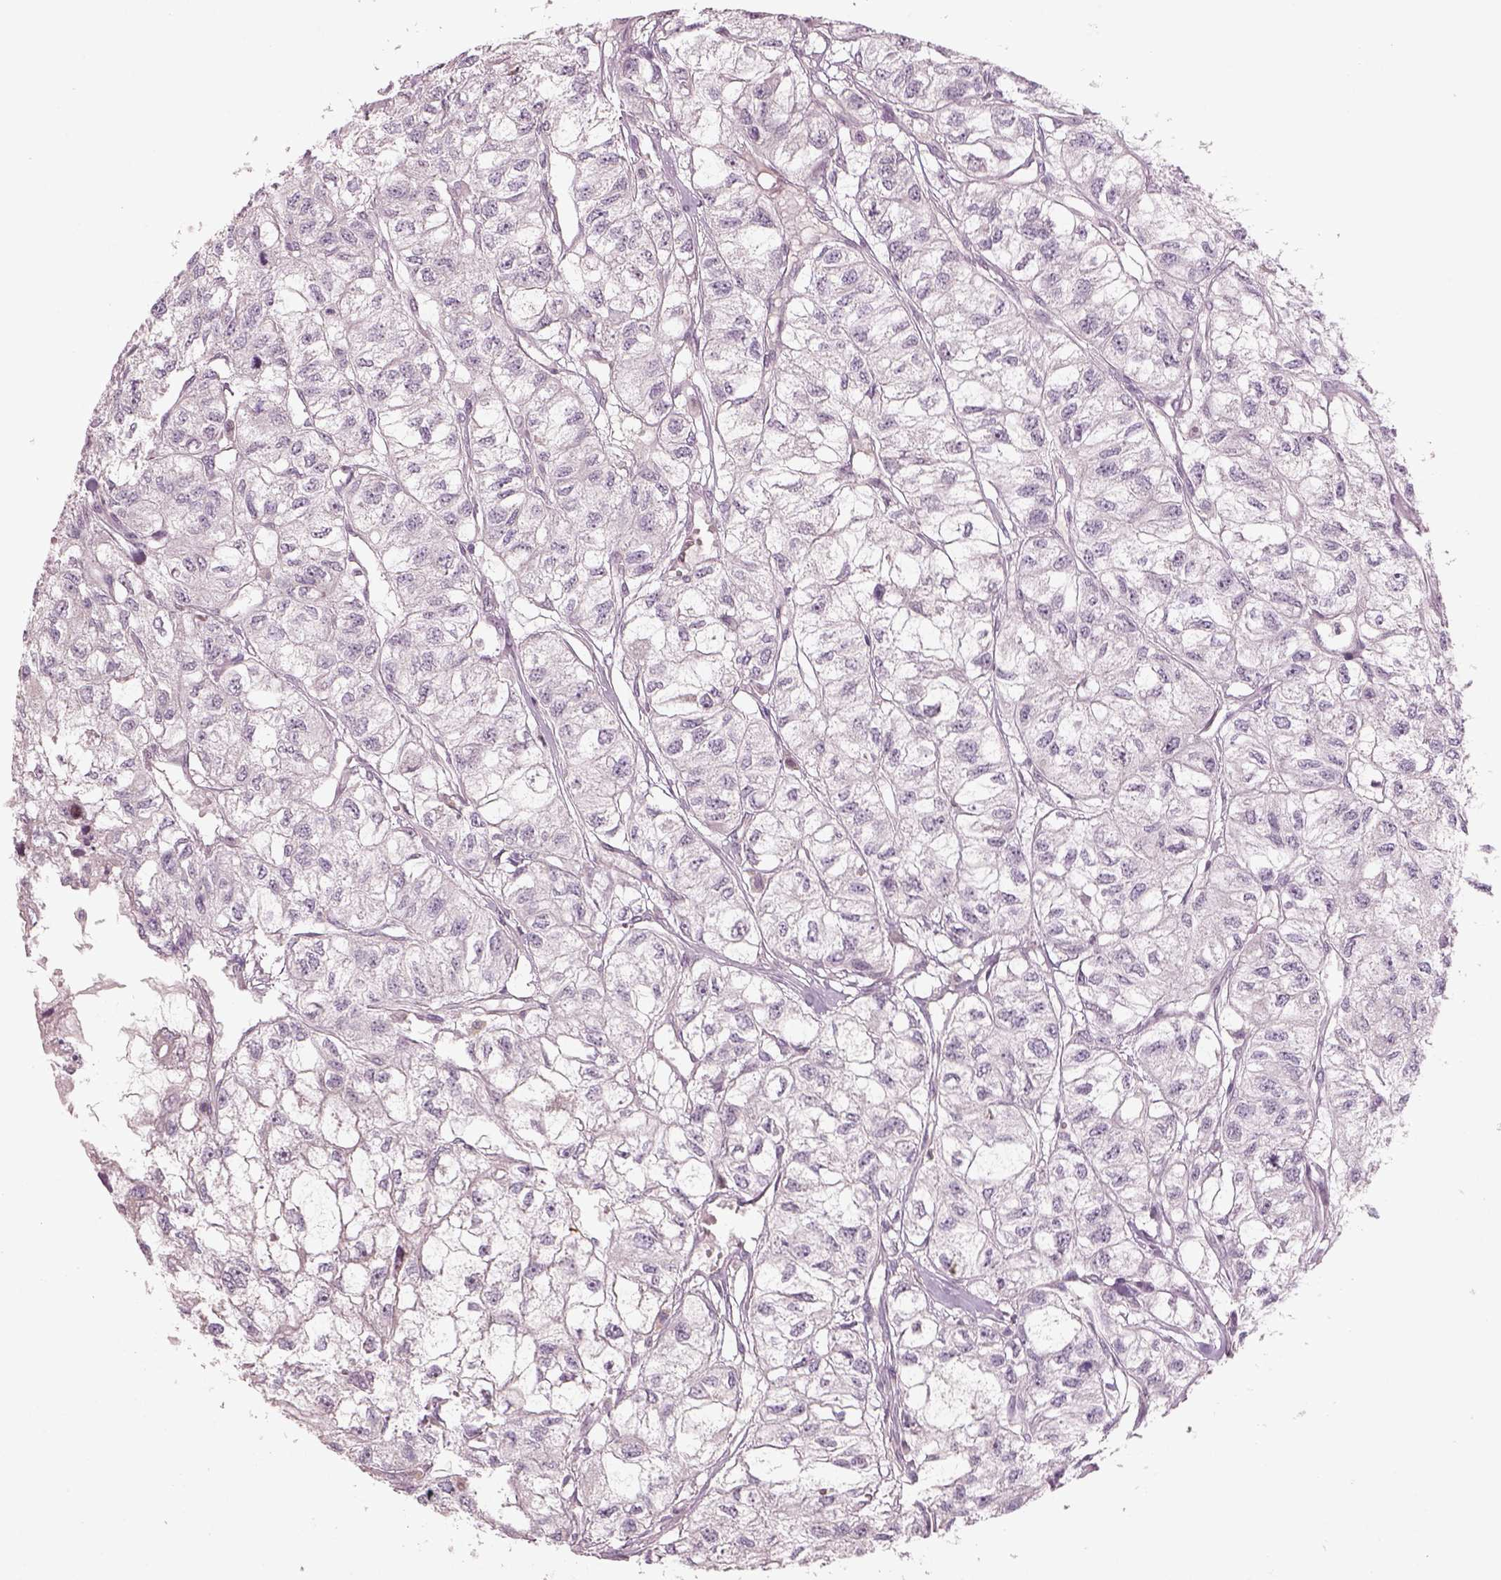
{"staining": {"intensity": "negative", "quantity": "none", "location": "none"}, "tissue": "renal cancer", "cell_type": "Tumor cells", "image_type": "cancer", "snomed": [{"axis": "morphology", "description": "Adenocarcinoma, NOS"}, {"axis": "topography", "description": "Kidney"}], "caption": "Protein analysis of adenocarcinoma (renal) demonstrates no significant positivity in tumor cells.", "gene": "PENK", "patient": {"sex": "male", "age": 56}}